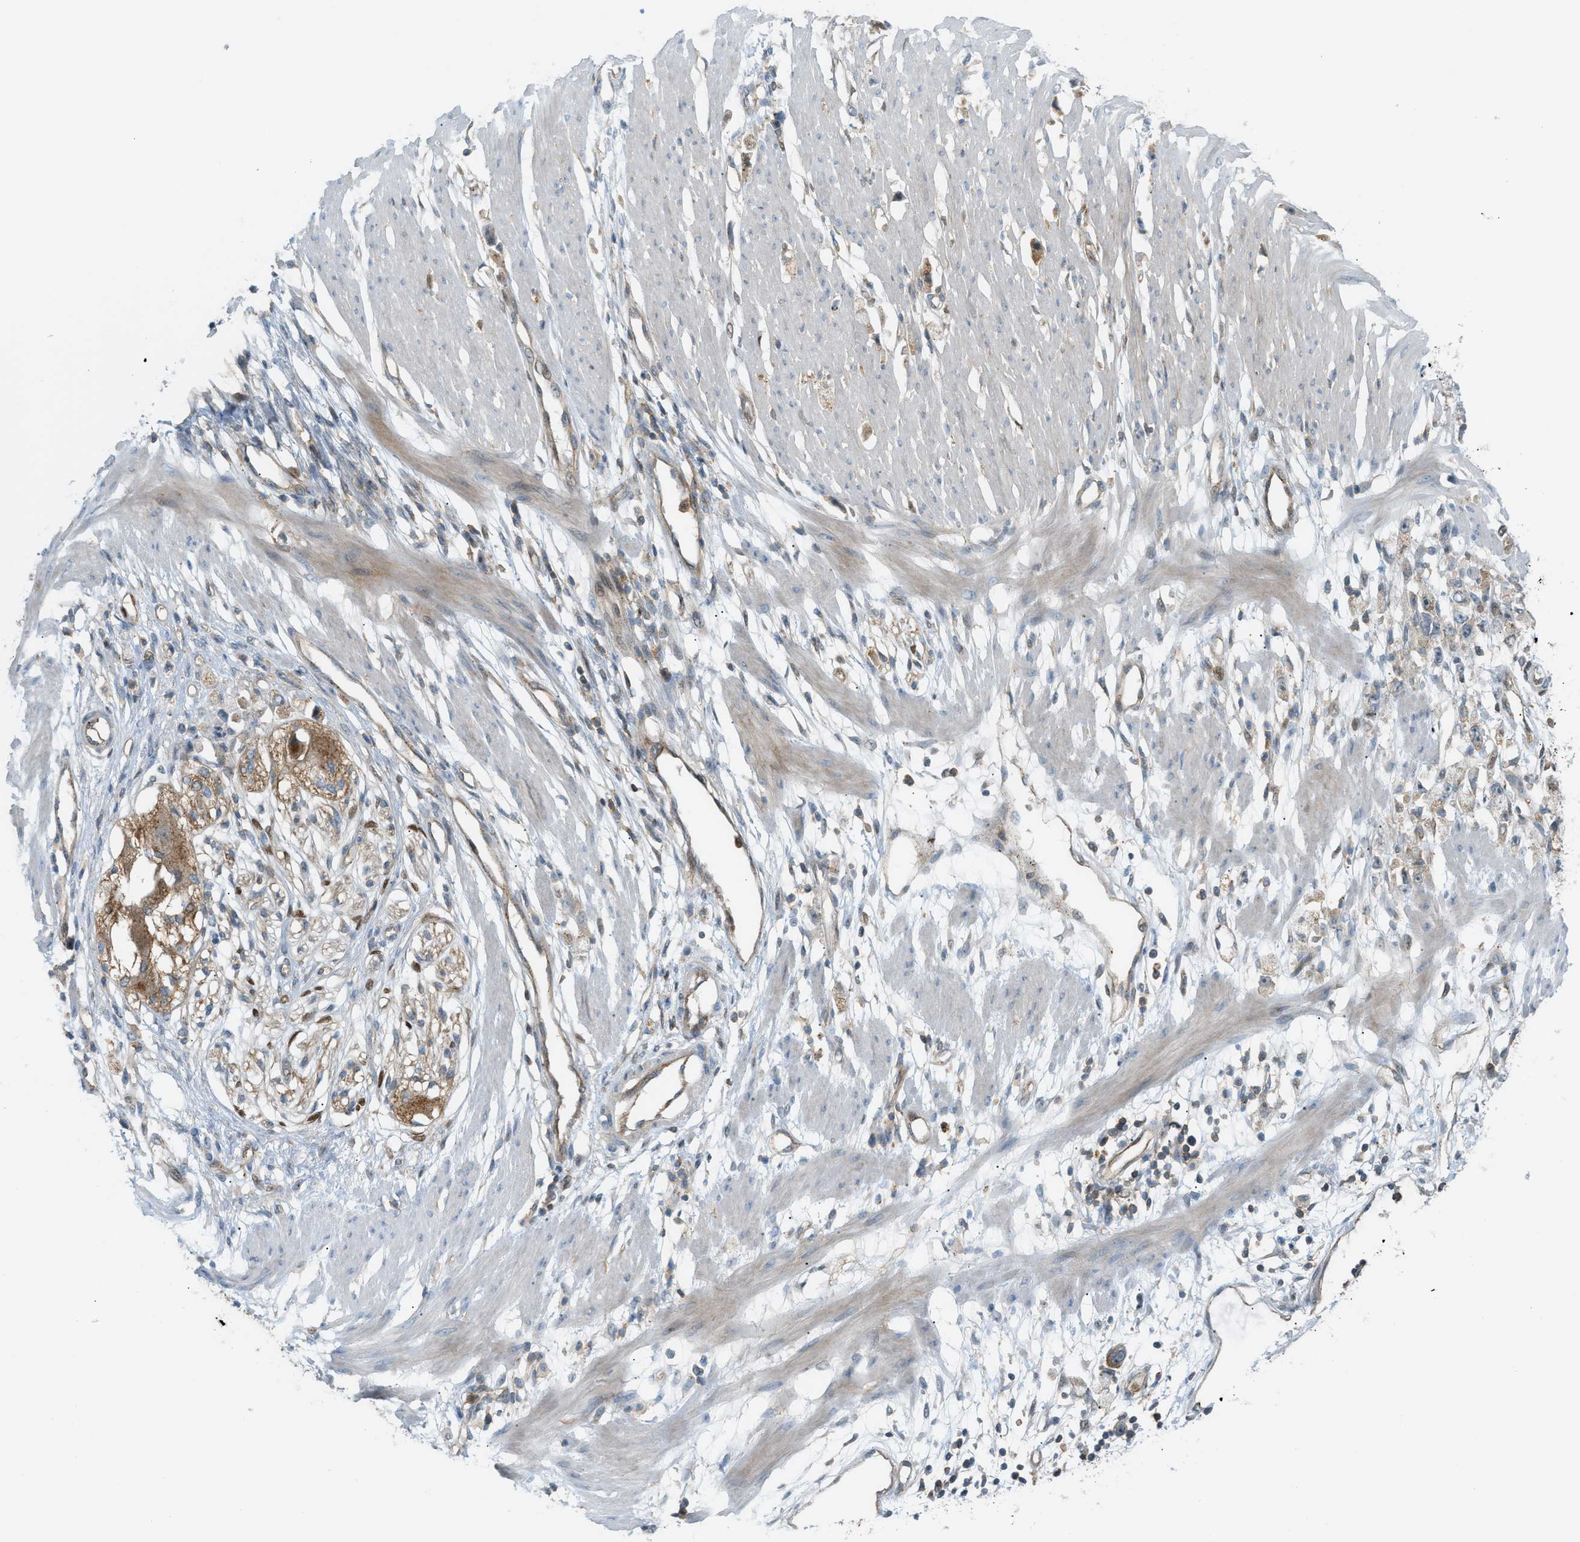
{"staining": {"intensity": "weak", "quantity": ">75%", "location": "cytoplasmic/membranous"}, "tissue": "stomach cancer", "cell_type": "Tumor cells", "image_type": "cancer", "snomed": [{"axis": "morphology", "description": "Adenocarcinoma, NOS"}, {"axis": "topography", "description": "Stomach"}], "caption": "Weak cytoplasmic/membranous protein staining is identified in approximately >75% of tumor cells in stomach cancer.", "gene": "GRK6", "patient": {"sex": "female", "age": 59}}